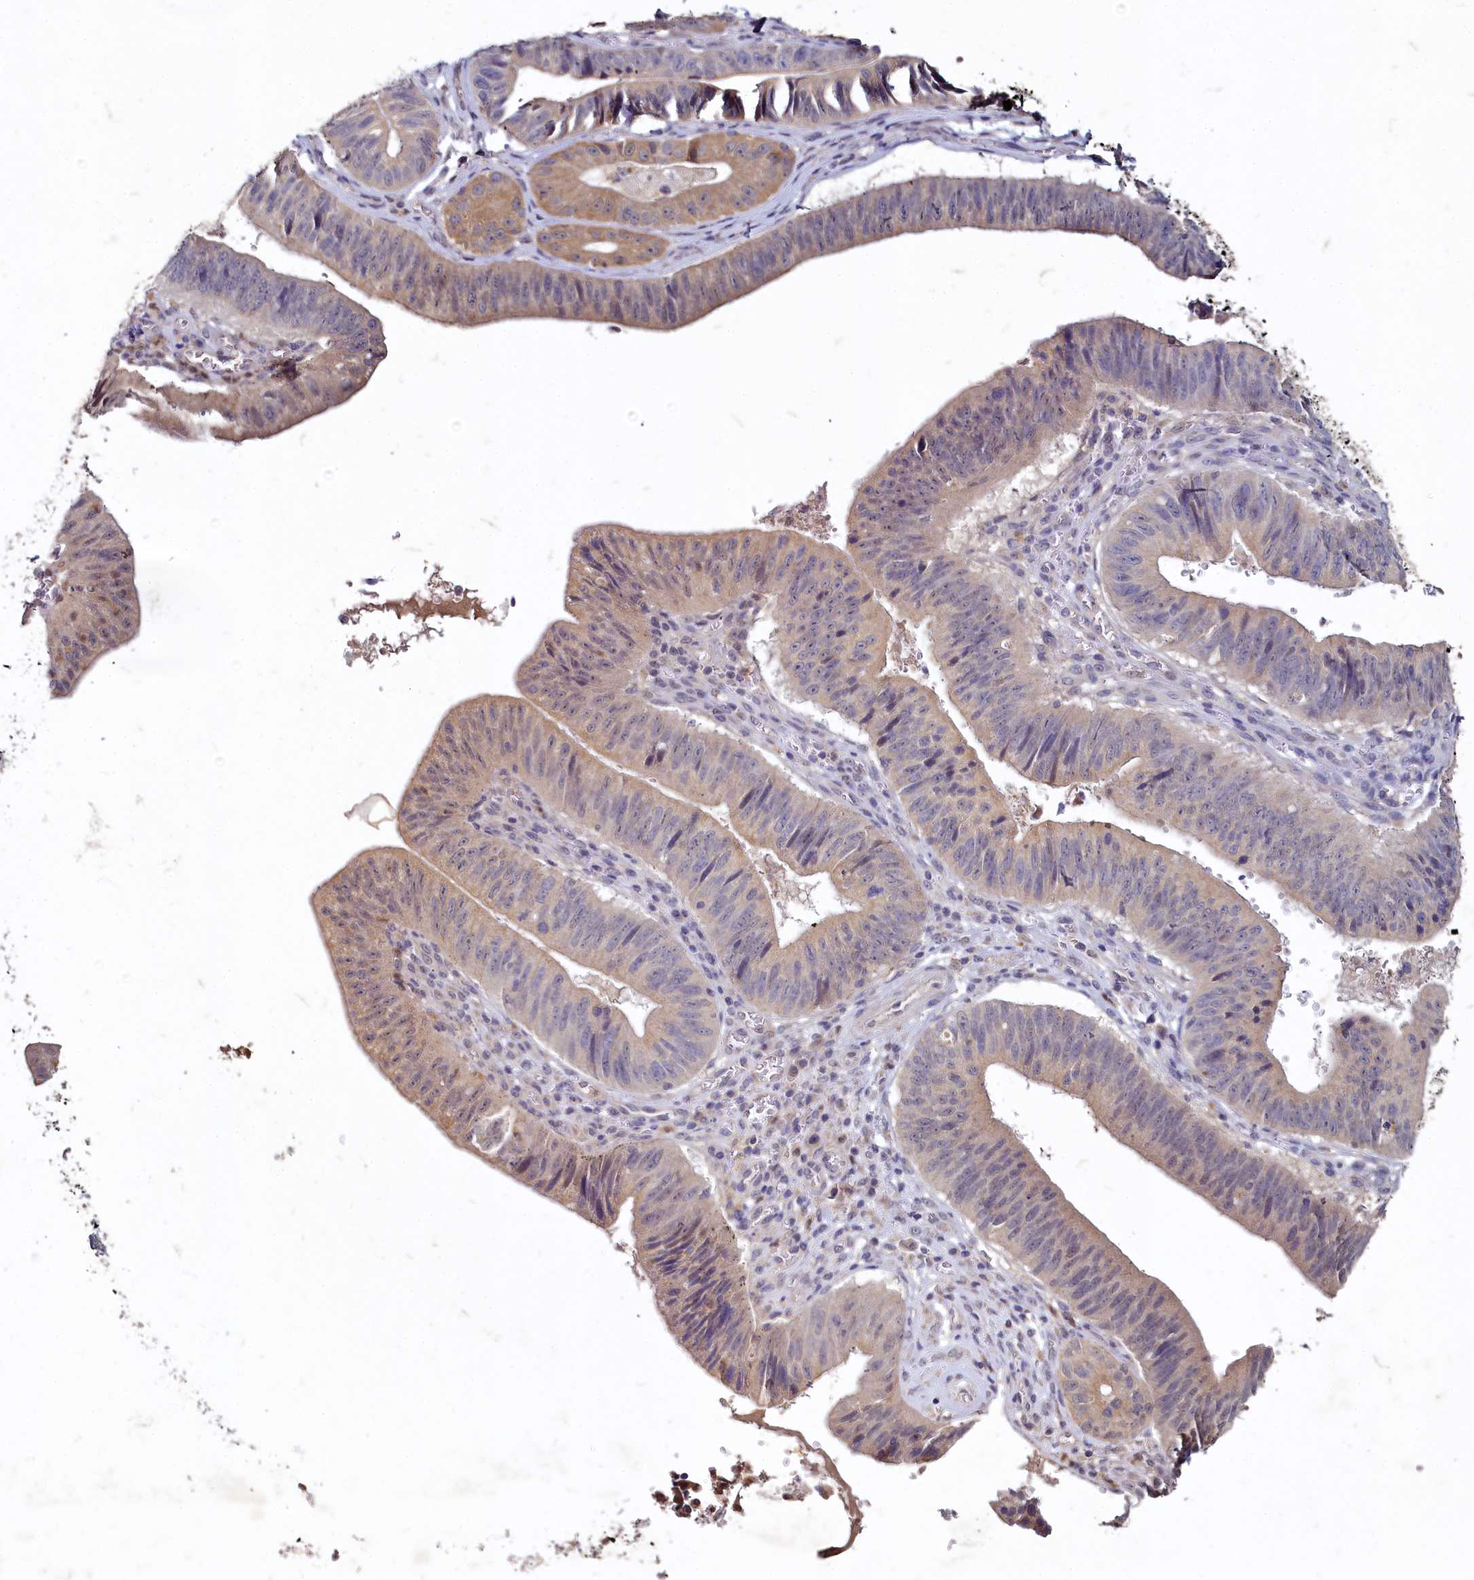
{"staining": {"intensity": "weak", "quantity": "25%-75%", "location": "cytoplasmic/membranous"}, "tissue": "stomach cancer", "cell_type": "Tumor cells", "image_type": "cancer", "snomed": [{"axis": "morphology", "description": "Adenocarcinoma, NOS"}, {"axis": "topography", "description": "Stomach"}], "caption": "Stomach adenocarcinoma stained for a protein shows weak cytoplasmic/membranous positivity in tumor cells.", "gene": "HERC3", "patient": {"sex": "male", "age": 59}}